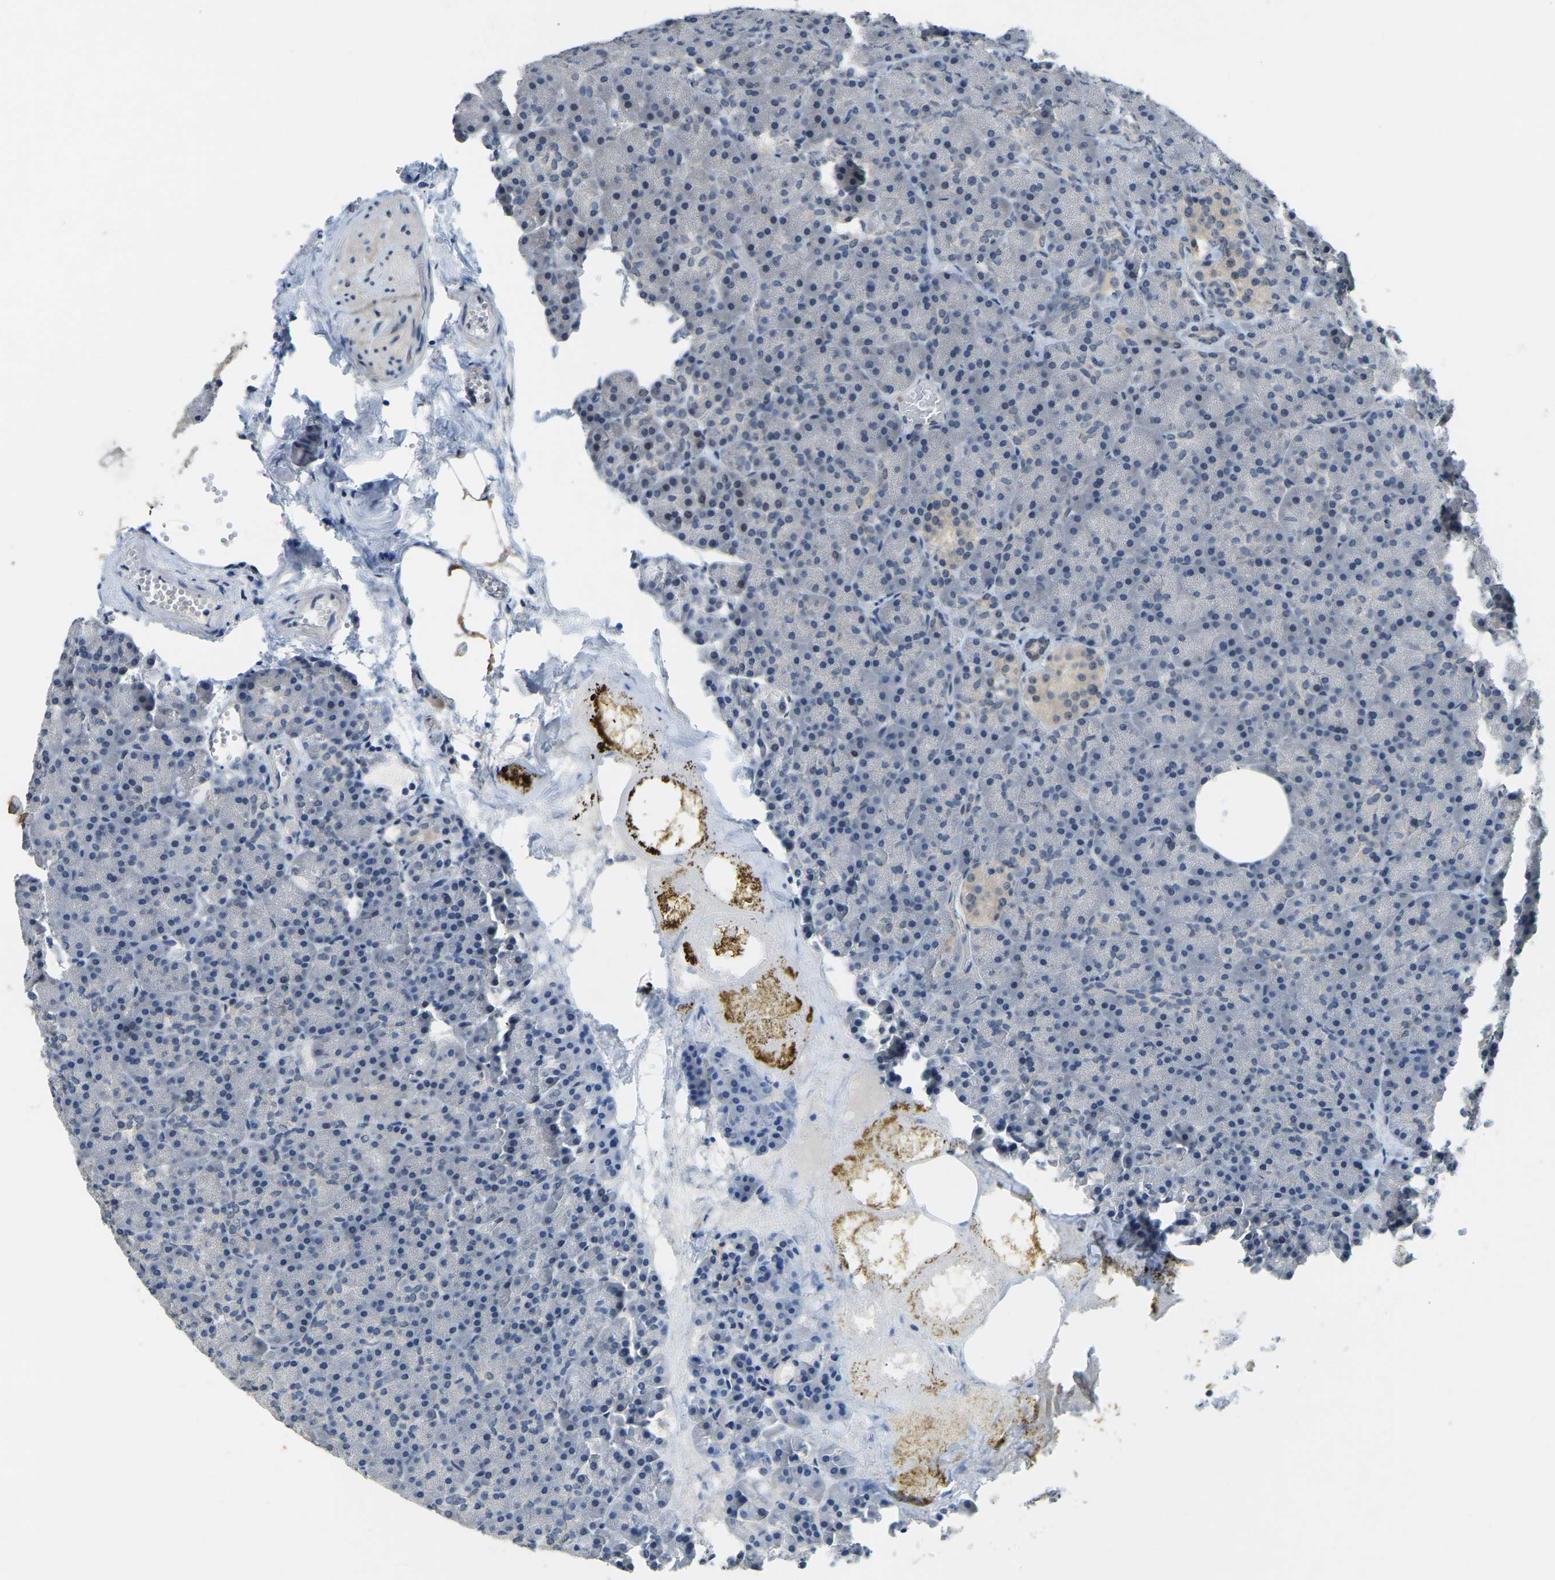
{"staining": {"intensity": "negative", "quantity": "none", "location": "none"}, "tissue": "pancreas", "cell_type": "Exocrine glandular cells", "image_type": "normal", "snomed": [{"axis": "morphology", "description": "Normal tissue, NOS"}, {"axis": "morphology", "description": "Carcinoid, malignant, NOS"}, {"axis": "topography", "description": "Pancreas"}], "caption": "Histopathology image shows no protein positivity in exocrine glandular cells of normal pancreas. (DAB (3,3'-diaminobenzidine) IHC with hematoxylin counter stain).", "gene": "AHNAK", "patient": {"sex": "female", "age": 35}}